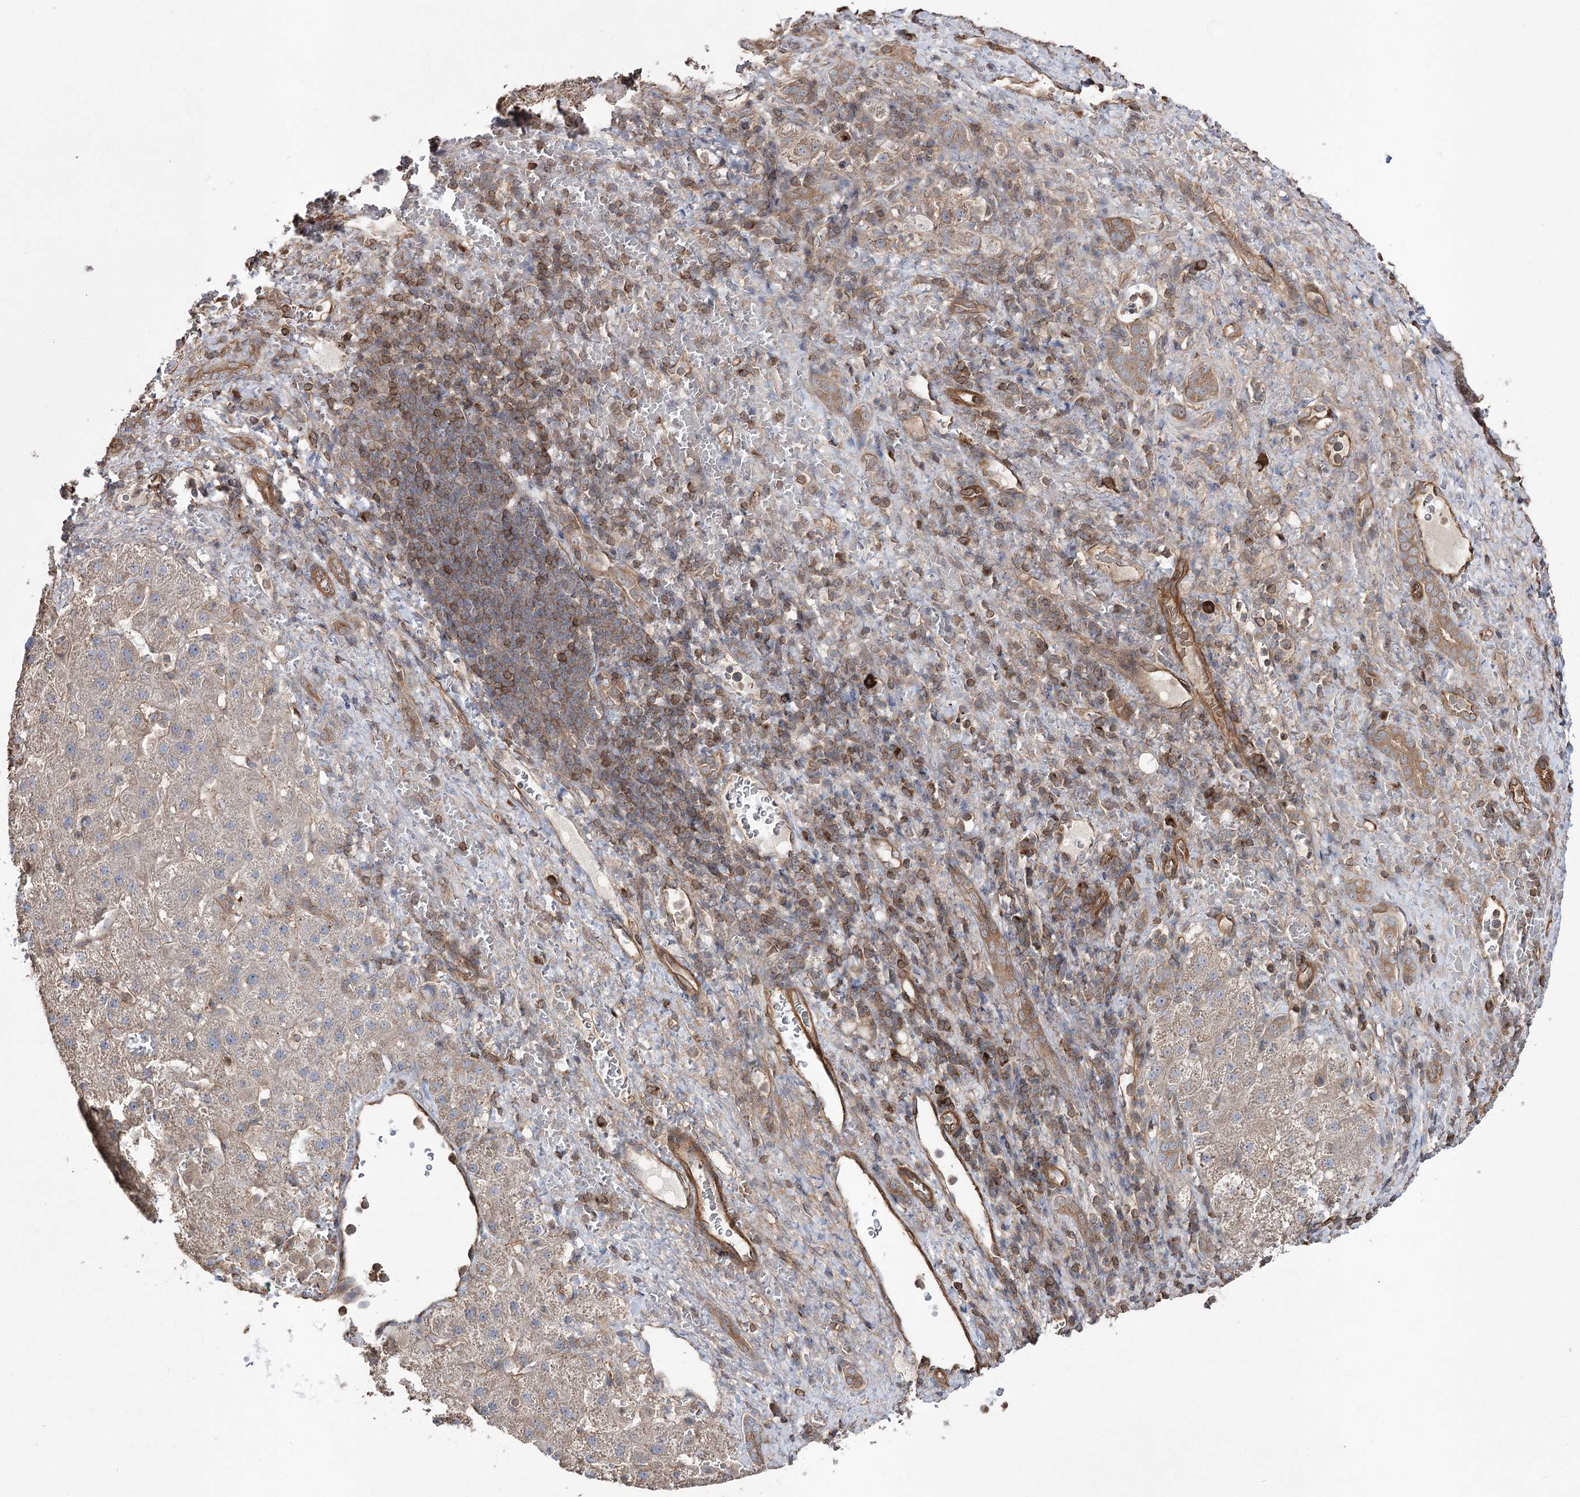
{"staining": {"intensity": "weak", "quantity": "<25%", "location": "cytoplasmic/membranous"}, "tissue": "liver cancer", "cell_type": "Tumor cells", "image_type": "cancer", "snomed": [{"axis": "morphology", "description": "Carcinoma, Hepatocellular, NOS"}, {"axis": "topography", "description": "Liver"}], "caption": "This is a micrograph of immunohistochemistry (IHC) staining of hepatocellular carcinoma (liver), which shows no expression in tumor cells.", "gene": "LARS2", "patient": {"sex": "male", "age": 57}}